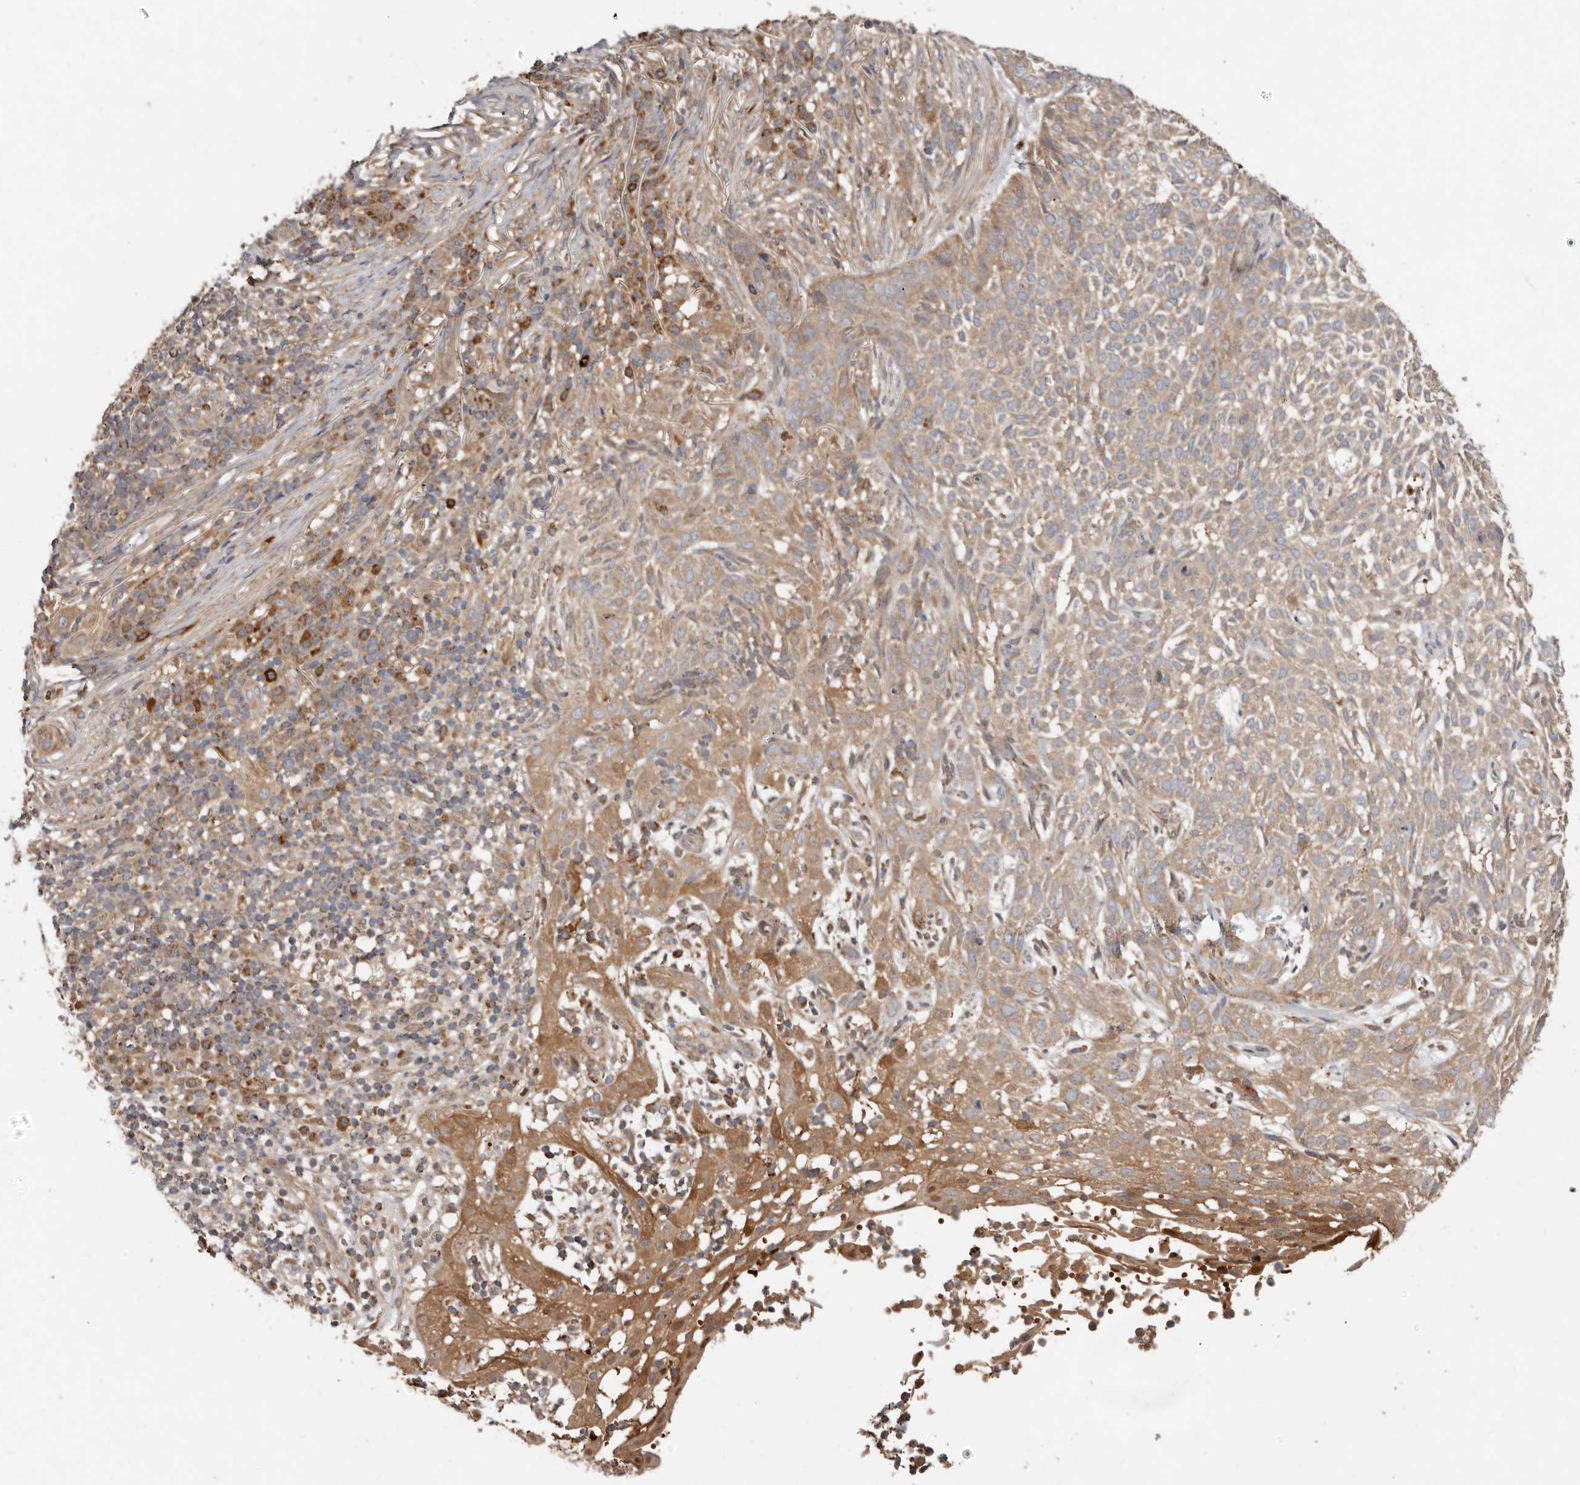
{"staining": {"intensity": "weak", "quantity": ">75%", "location": "cytoplasmic/membranous"}, "tissue": "skin cancer", "cell_type": "Tumor cells", "image_type": "cancer", "snomed": [{"axis": "morphology", "description": "Basal cell carcinoma"}, {"axis": "topography", "description": "Skin"}], "caption": "Basal cell carcinoma (skin) stained with a brown dye shows weak cytoplasmic/membranous positive positivity in approximately >75% of tumor cells.", "gene": "GOT1L1", "patient": {"sex": "female", "age": 64}}